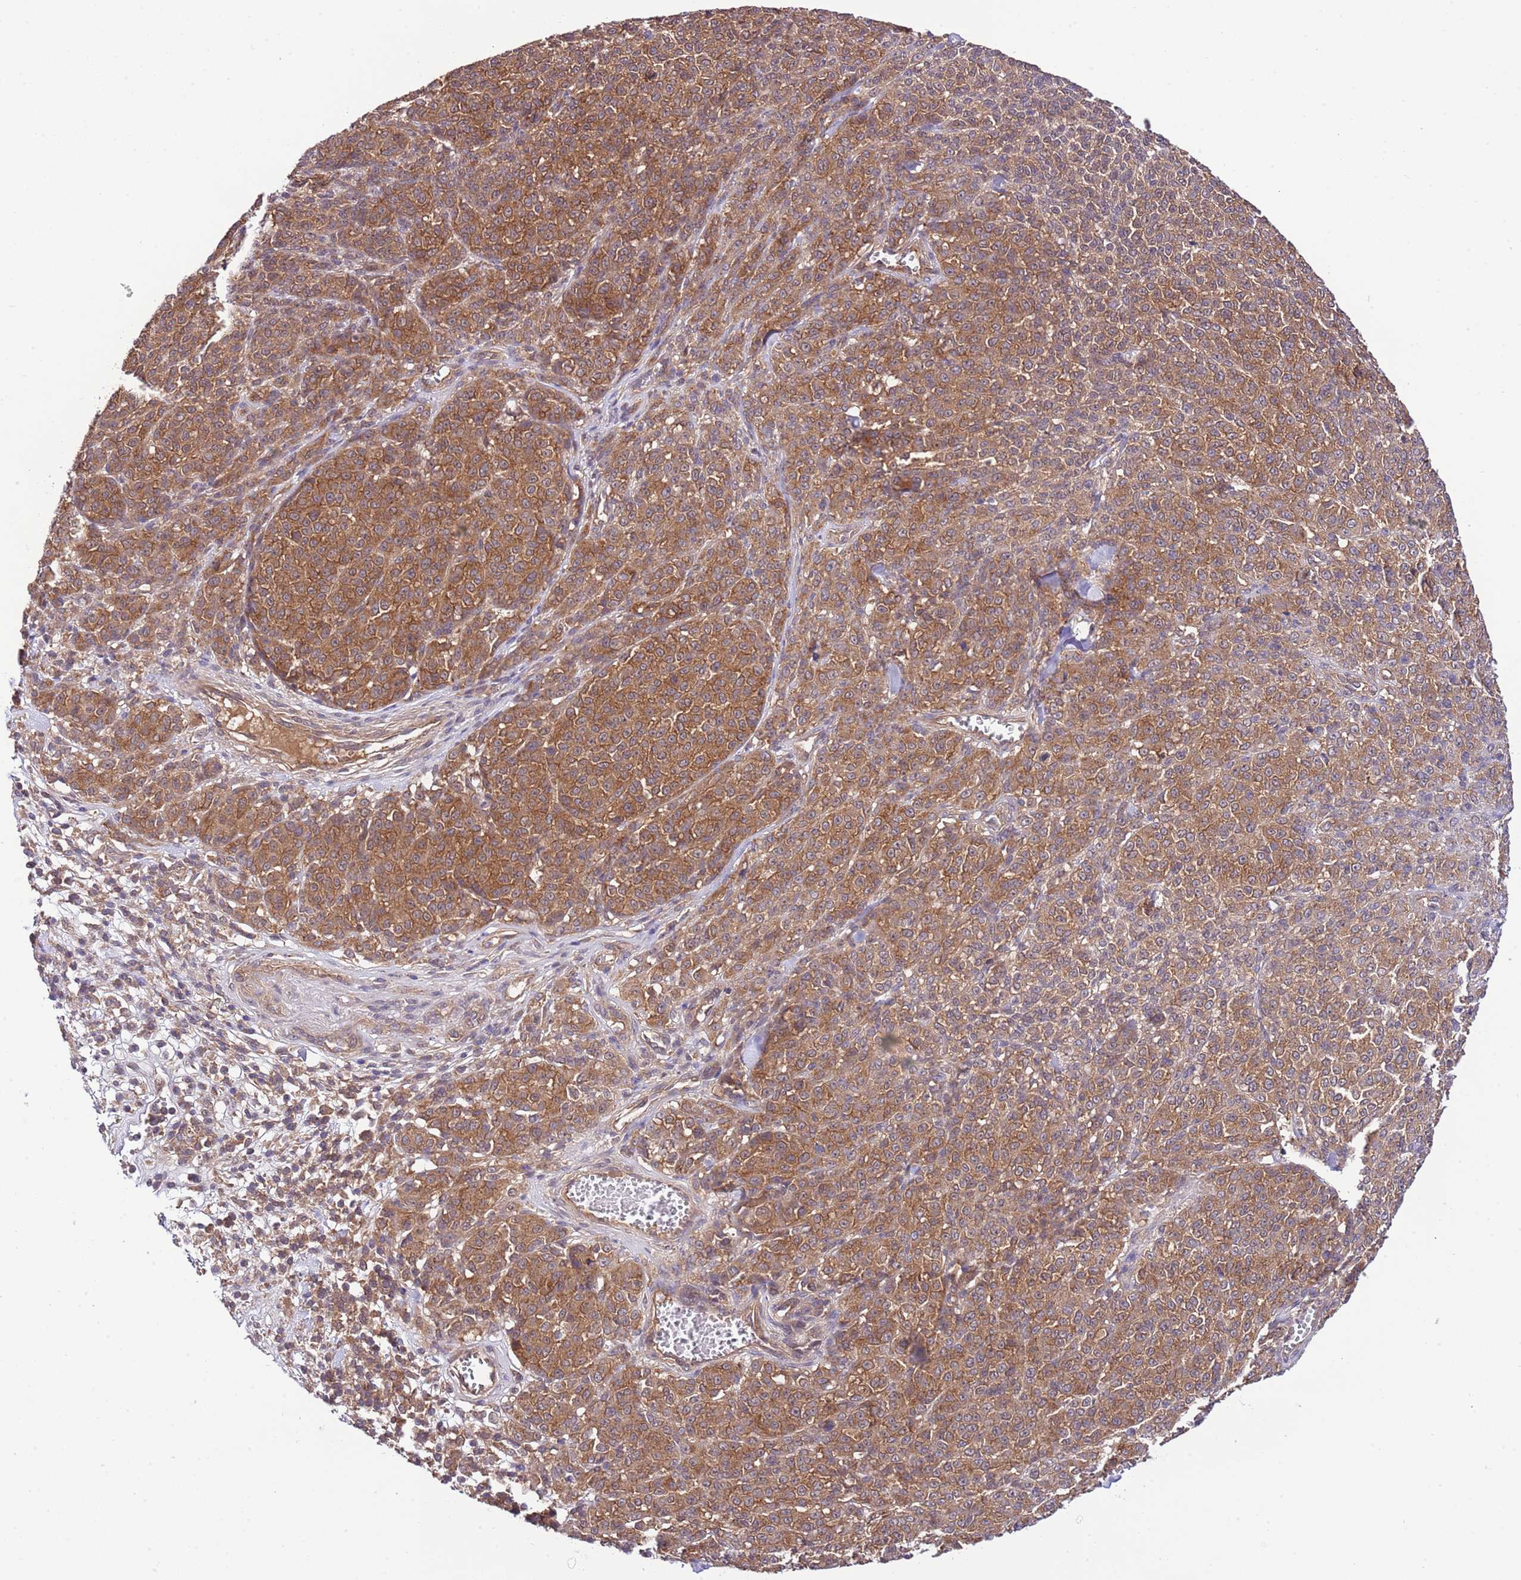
{"staining": {"intensity": "strong", "quantity": ">75%", "location": "cytoplasmic/membranous"}, "tissue": "melanoma", "cell_type": "Tumor cells", "image_type": "cancer", "snomed": [{"axis": "morphology", "description": "Normal tissue, NOS"}, {"axis": "morphology", "description": "Malignant melanoma, NOS"}, {"axis": "topography", "description": "Skin"}], "caption": "Immunohistochemical staining of human melanoma displays strong cytoplasmic/membranous protein expression in about >75% of tumor cells. Using DAB (brown) and hematoxylin (blue) stains, captured at high magnification using brightfield microscopy.", "gene": "DONSON", "patient": {"sex": "female", "age": 34}}